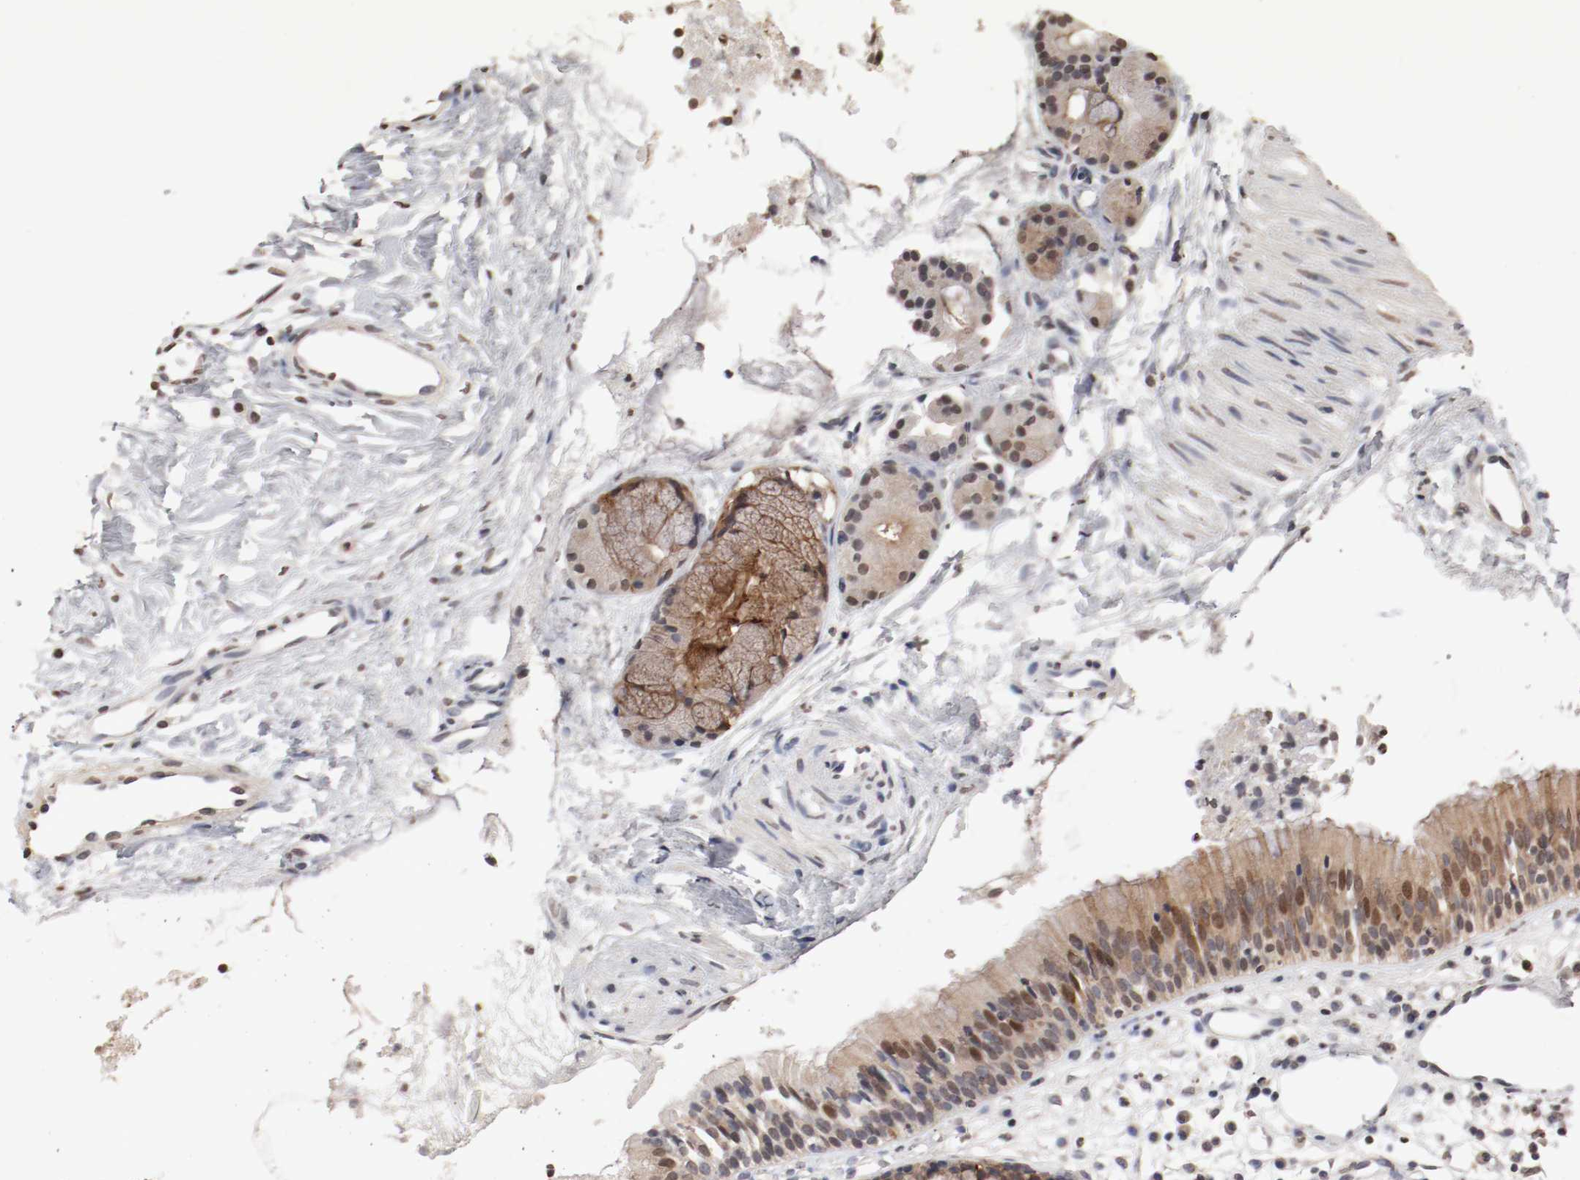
{"staining": {"intensity": "moderate", "quantity": ">75%", "location": "cytoplasmic/membranous,nuclear"}, "tissue": "nasopharynx", "cell_type": "Respiratory epithelial cells", "image_type": "normal", "snomed": [{"axis": "morphology", "description": "Normal tissue, NOS"}, {"axis": "topography", "description": "Nasopharynx"}], "caption": "IHC image of normal nasopharynx stained for a protein (brown), which exhibits medium levels of moderate cytoplasmic/membranous,nuclear staining in approximately >75% of respiratory epithelial cells.", "gene": "WASL", "patient": {"sex": "male", "age": 21}}